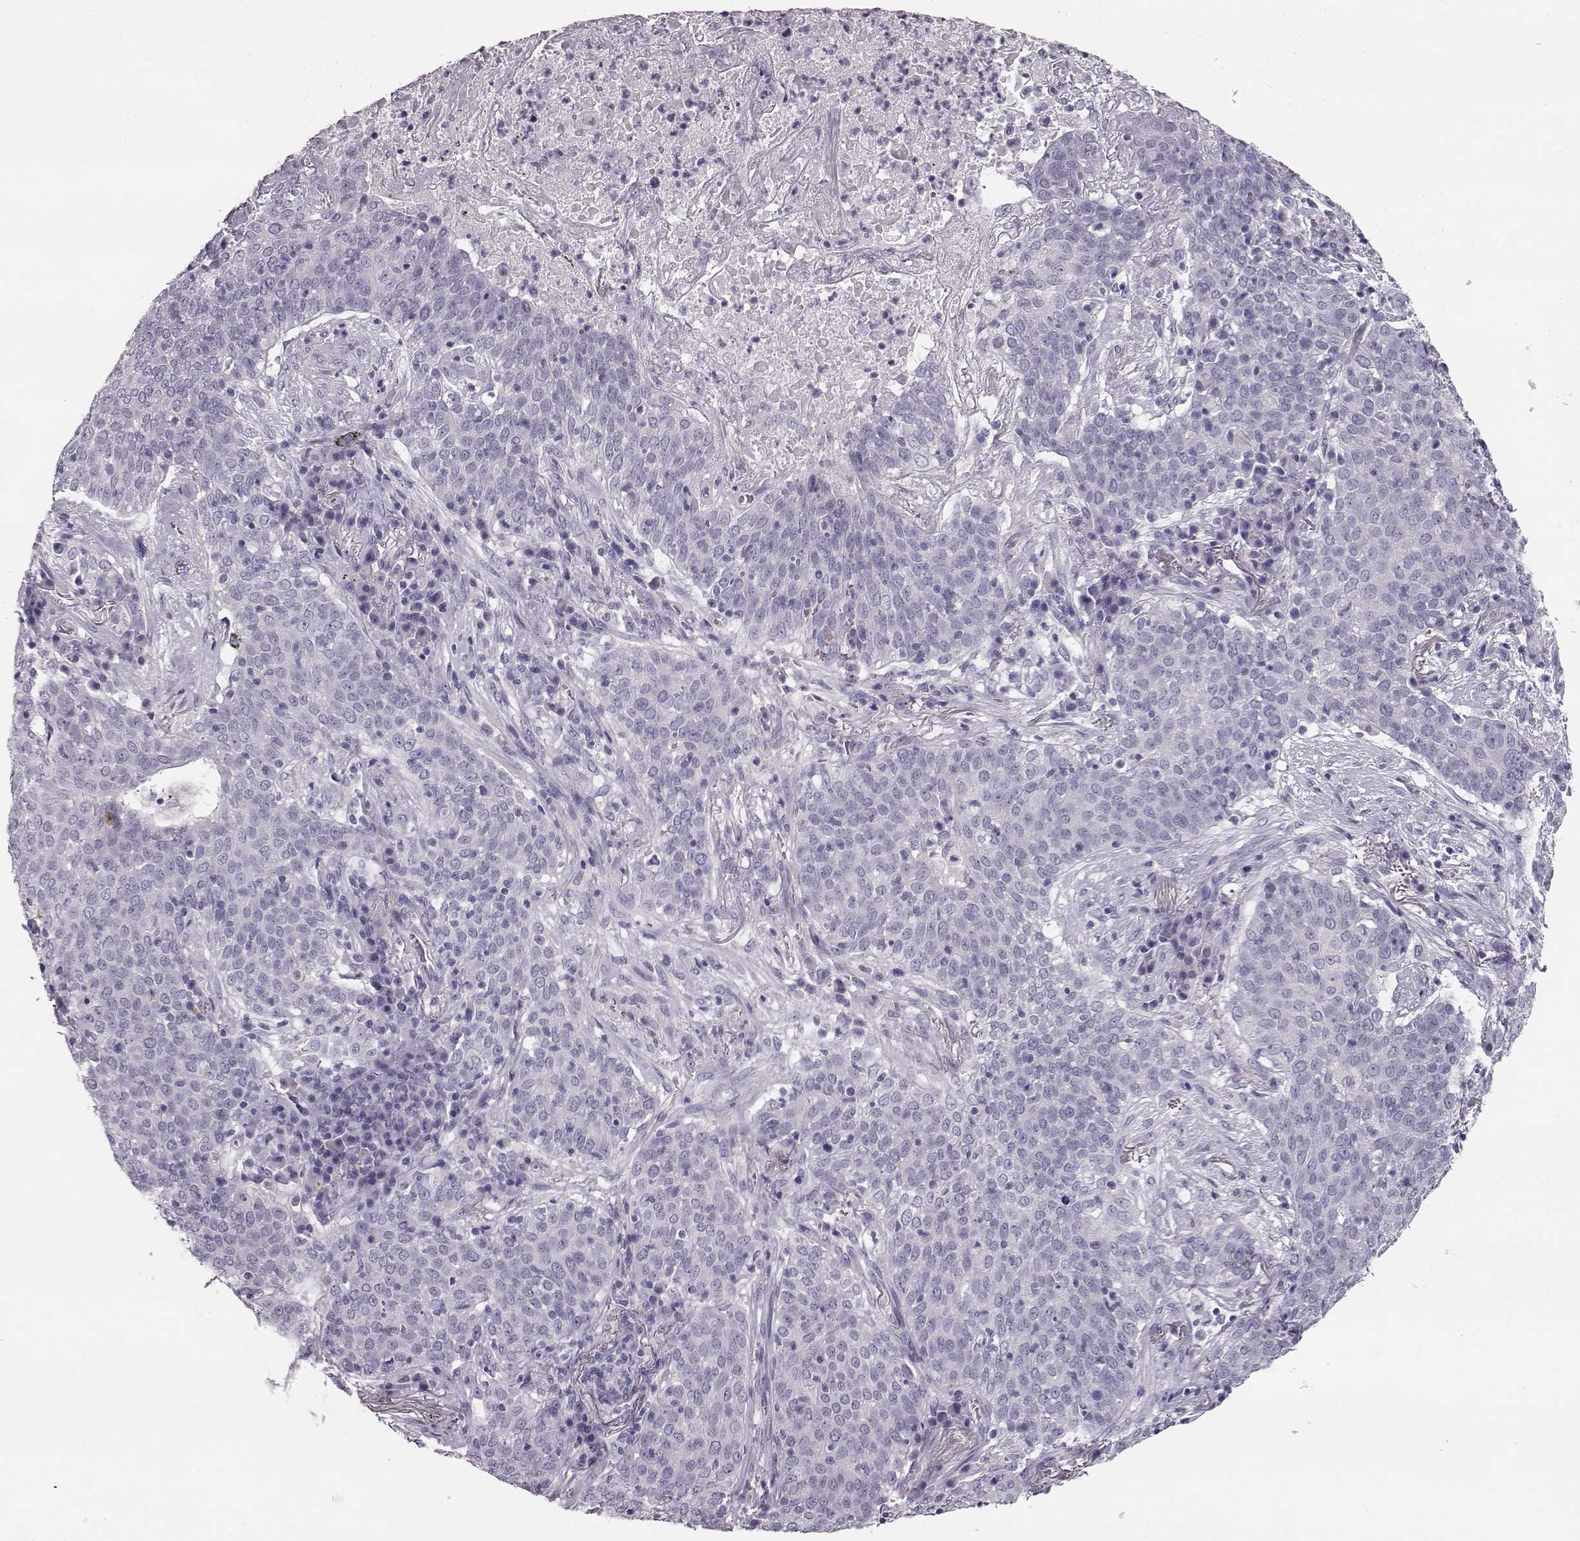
{"staining": {"intensity": "negative", "quantity": "none", "location": "none"}, "tissue": "lung cancer", "cell_type": "Tumor cells", "image_type": "cancer", "snomed": [{"axis": "morphology", "description": "Squamous cell carcinoma, NOS"}, {"axis": "topography", "description": "Lung"}], "caption": "Protein analysis of squamous cell carcinoma (lung) displays no significant staining in tumor cells.", "gene": "NPTXR", "patient": {"sex": "male", "age": 82}}